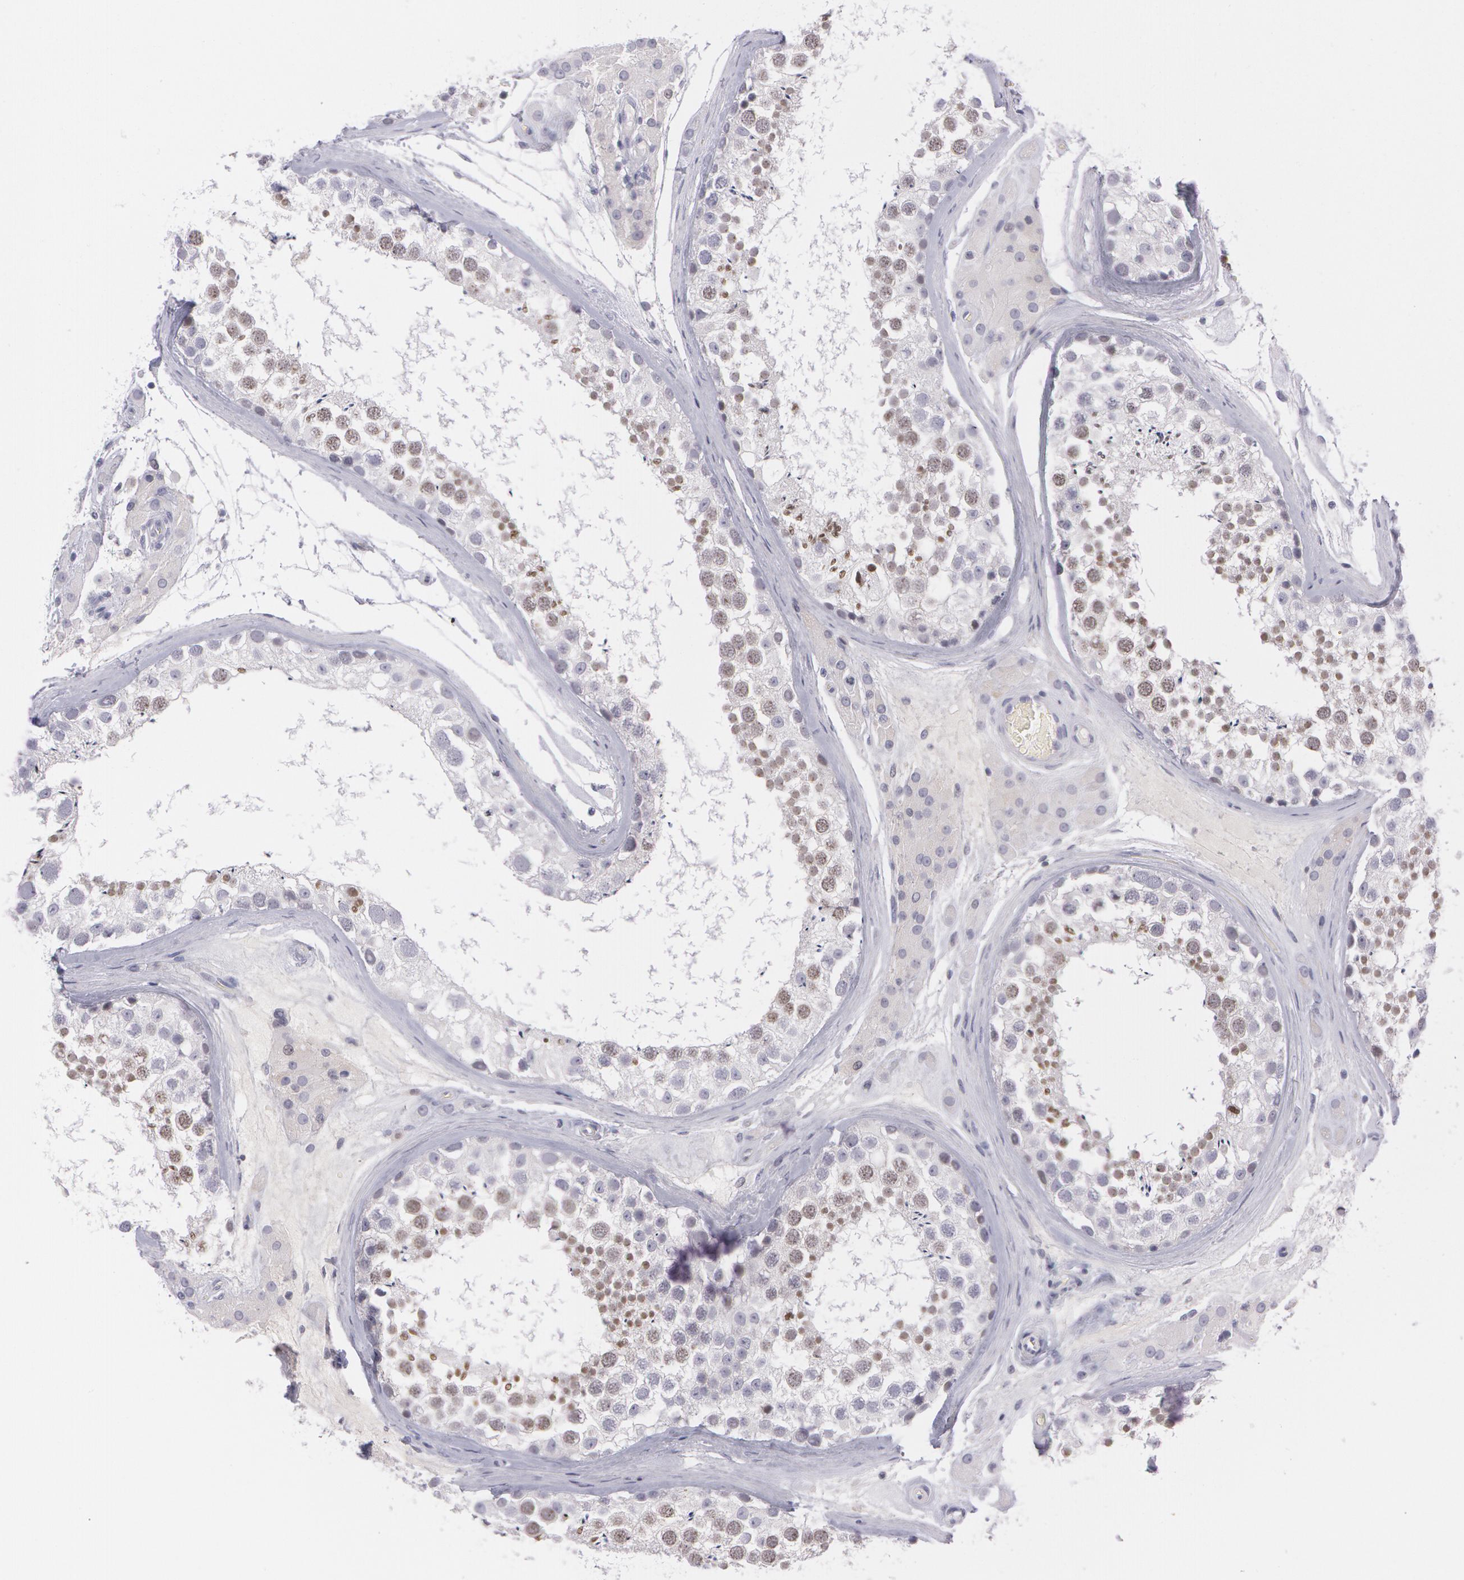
{"staining": {"intensity": "weak", "quantity": "<25%", "location": "nuclear"}, "tissue": "testis", "cell_type": "Cells in seminiferous ducts", "image_type": "normal", "snomed": [{"axis": "morphology", "description": "Normal tissue, NOS"}, {"axis": "topography", "description": "Testis"}], "caption": "IHC photomicrograph of benign testis: testis stained with DAB reveals no significant protein staining in cells in seminiferous ducts. (Immunohistochemistry (ihc), brightfield microscopy, high magnification).", "gene": "IL1RN", "patient": {"sex": "male", "age": 46}}